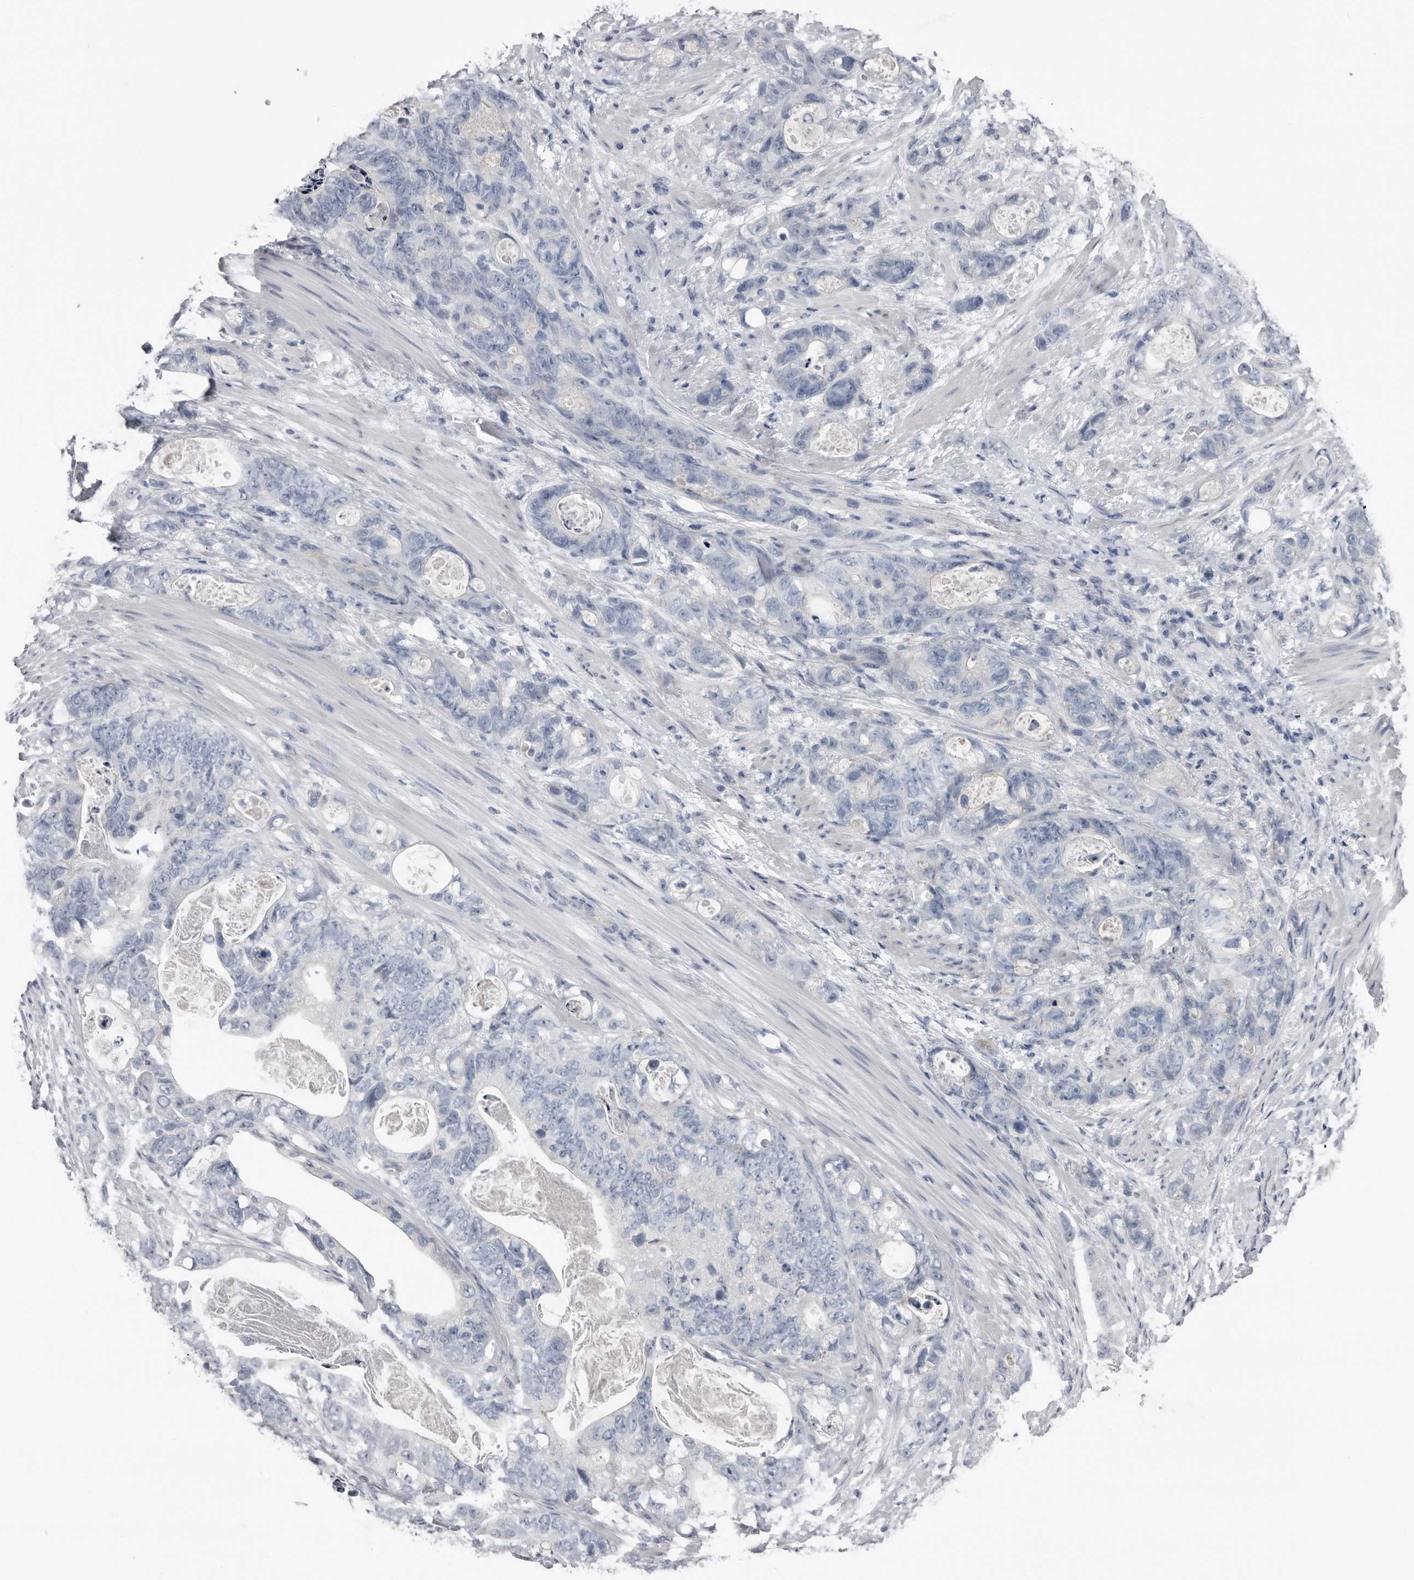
{"staining": {"intensity": "negative", "quantity": "none", "location": "none"}, "tissue": "stomach cancer", "cell_type": "Tumor cells", "image_type": "cancer", "snomed": [{"axis": "morphology", "description": "Normal tissue, NOS"}, {"axis": "morphology", "description": "Adenocarcinoma, NOS"}, {"axis": "topography", "description": "Stomach"}], "caption": "Tumor cells are negative for protein expression in human stomach cancer (adenocarcinoma).", "gene": "FABP7", "patient": {"sex": "female", "age": 89}}